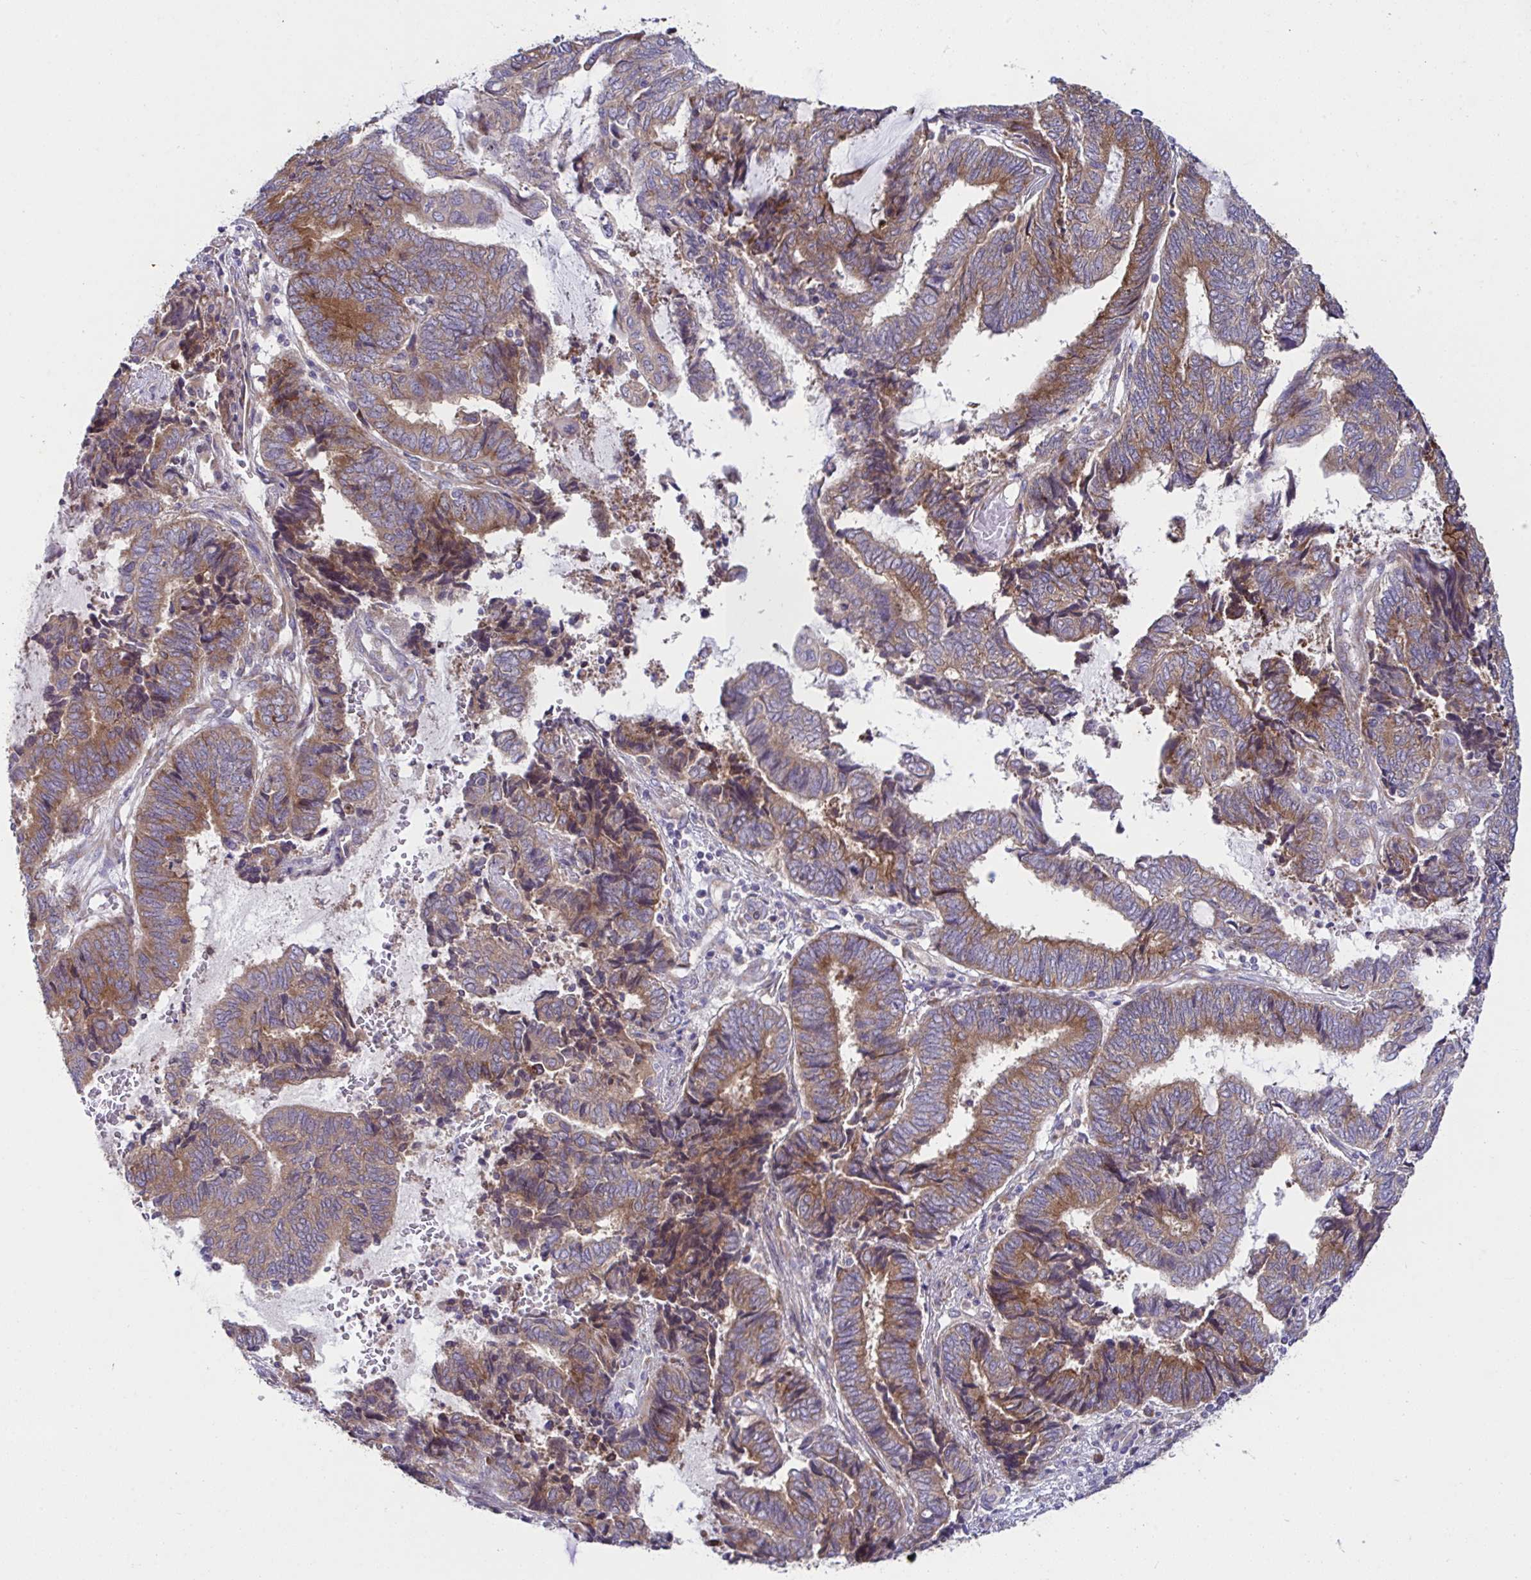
{"staining": {"intensity": "moderate", "quantity": ">75%", "location": "cytoplasmic/membranous"}, "tissue": "endometrial cancer", "cell_type": "Tumor cells", "image_type": "cancer", "snomed": [{"axis": "morphology", "description": "Adenocarcinoma, NOS"}, {"axis": "topography", "description": "Uterus"}, {"axis": "topography", "description": "Endometrium"}], "caption": "High-magnification brightfield microscopy of endometrial cancer (adenocarcinoma) stained with DAB (3,3'-diaminobenzidine) (brown) and counterstained with hematoxylin (blue). tumor cells exhibit moderate cytoplasmic/membranous expression is appreciated in approximately>75% of cells.", "gene": "FAU", "patient": {"sex": "female", "age": 70}}